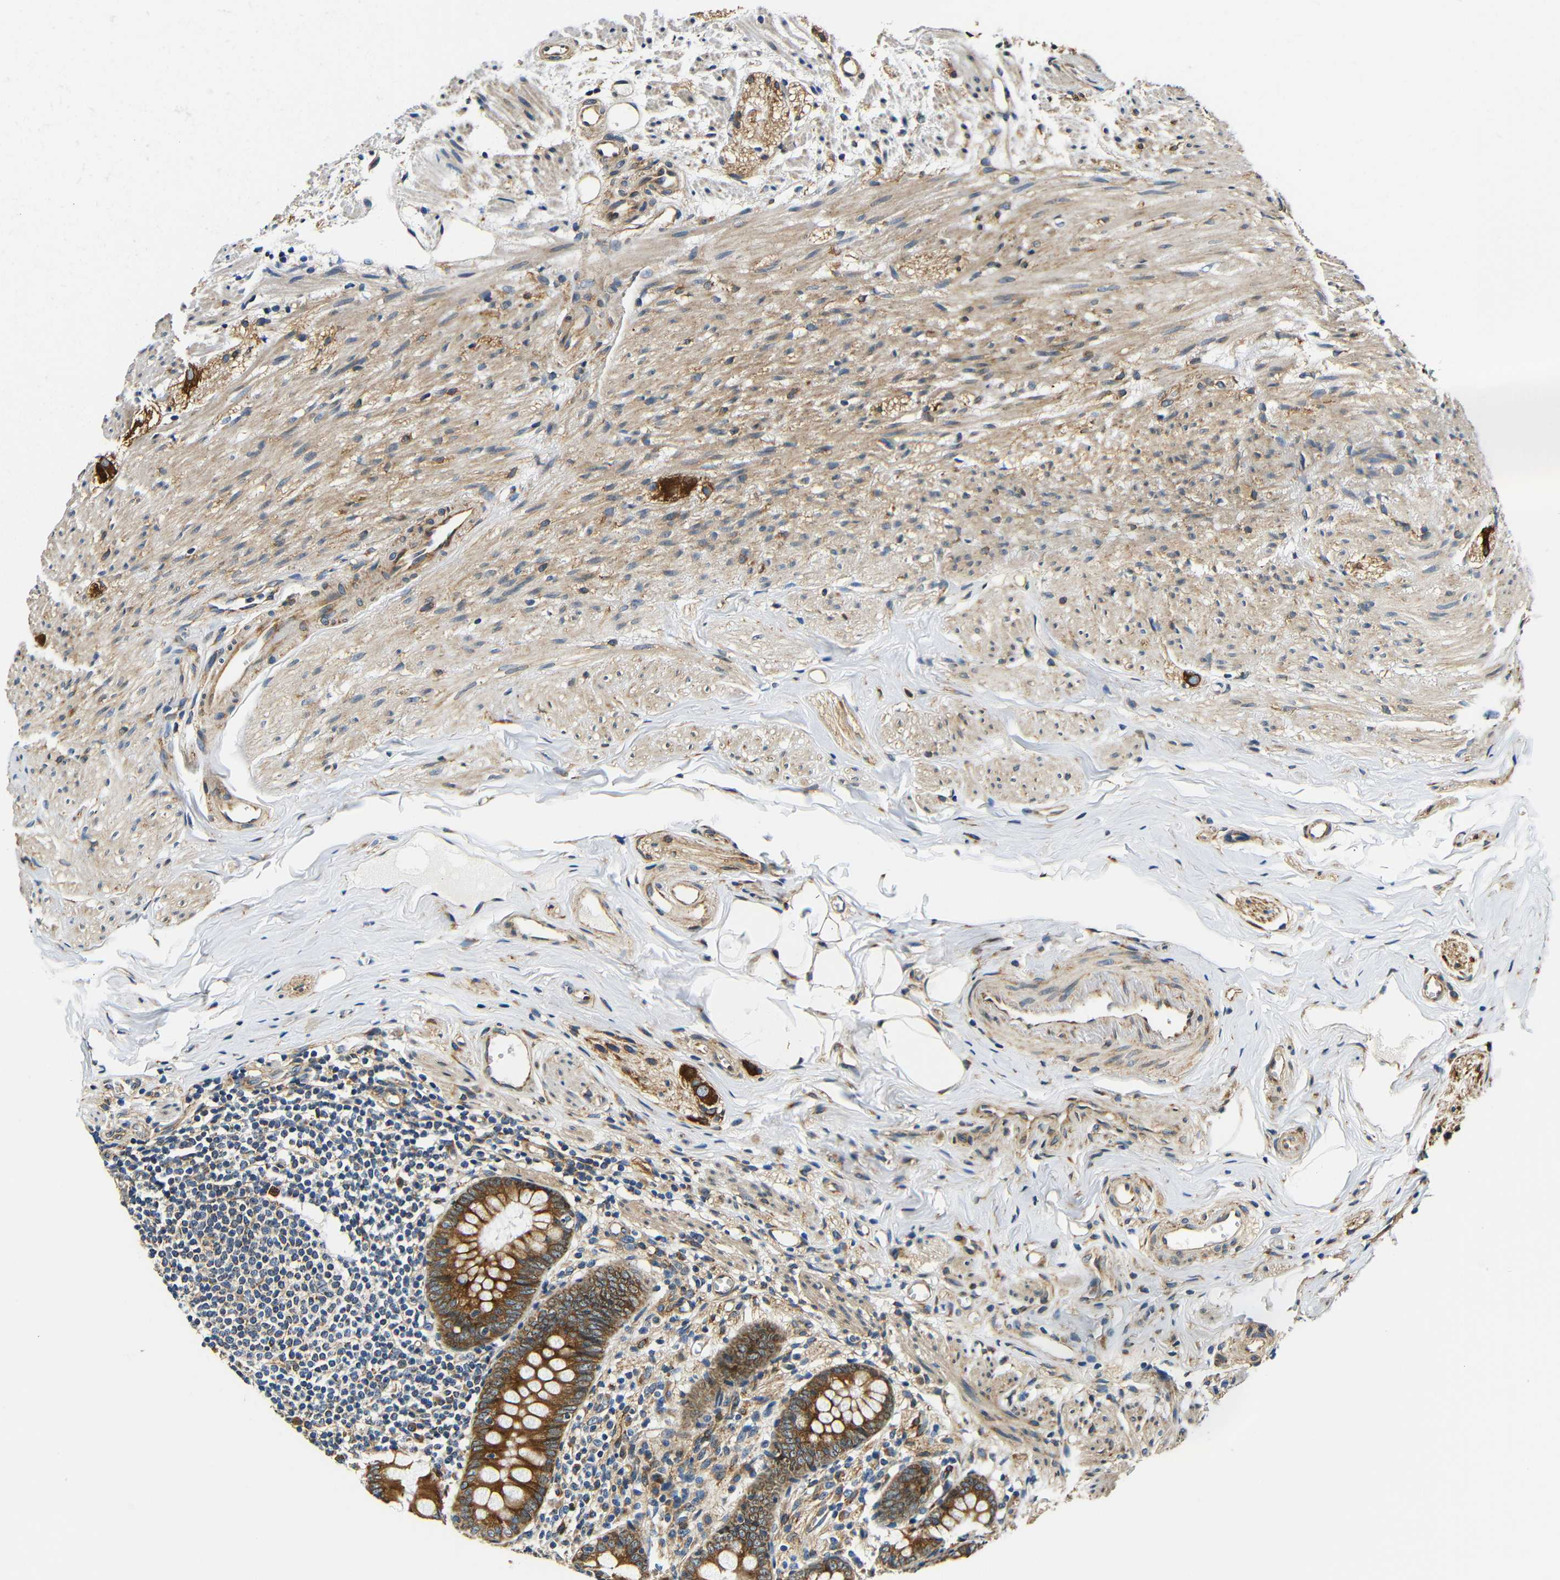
{"staining": {"intensity": "strong", "quantity": ">75%", "location": "cytoplasmic/membranous"}, "tissue": "appendix", "cell_type": "Glandular cells", "image_type": "normal", "snomed": [{"axis": "morphology", "description": "Normal tissue, NOS"}, {"axis": "topography", "description": "Appendix"}], "caption": "A brown stain highlights strong cytoplasmic/membranous staining of a protein in glandular cells of normal human appendix.", "gene": "VAPB", "patient": {"sex": "female", "age": 77}}